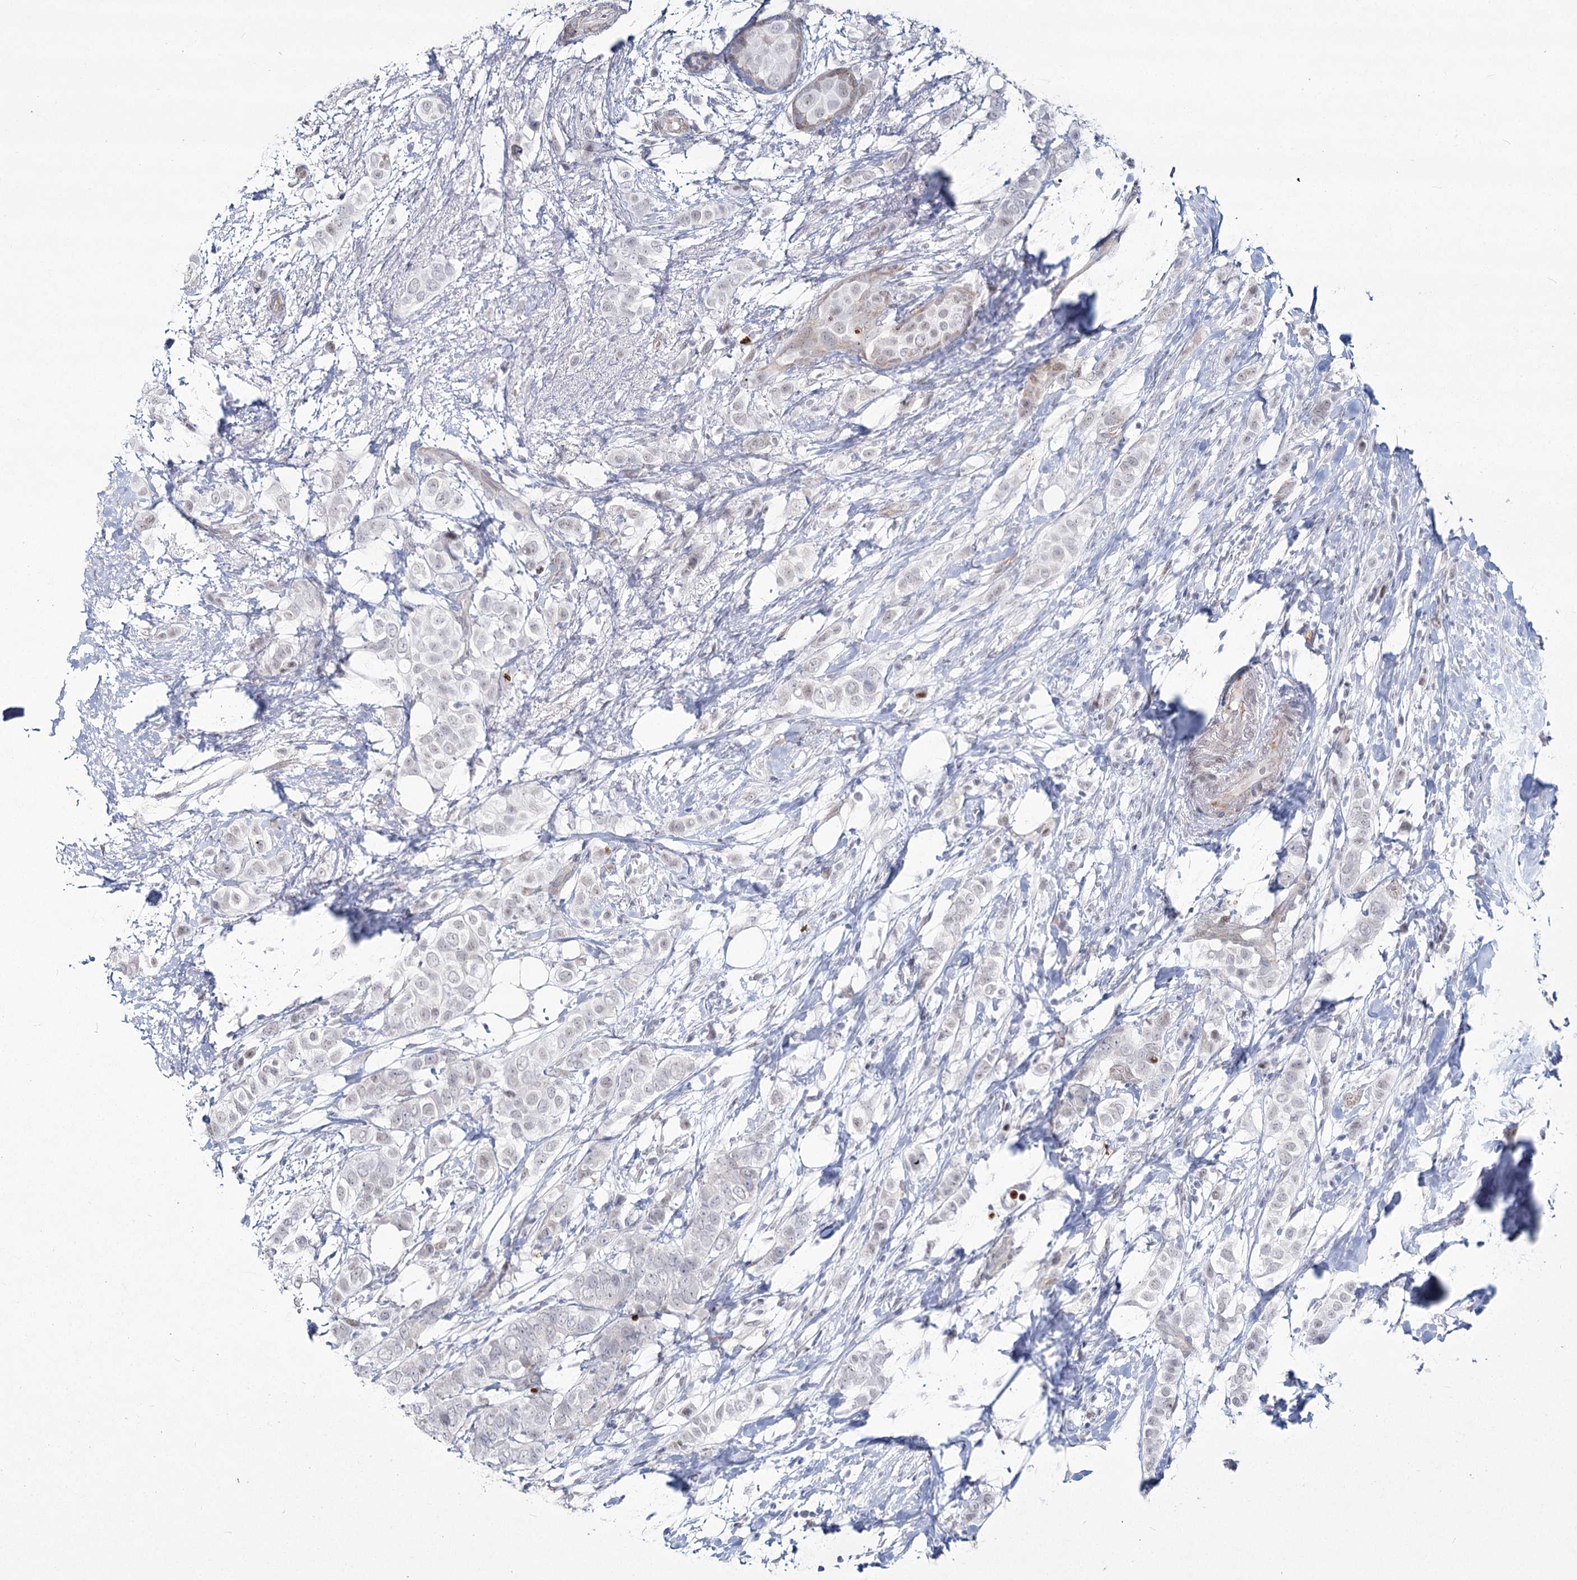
{"staining": {"intensity": "negative", "quantity": "none", "location": "none"}, "tissue": "breast cancer", "cell_type": "Tumor cells", "image_type": "cancer", "snomed": [{"axis": "morphology", "description": "Lobular carcinoma"}, {"axis": "topography", "description": "Breast"}], "caption": "Human breast cancer stained for a protein using immunohistochemistry (IHC) demonstrates no staining in tumor cells.", "gene": "YBX3", "patient": {"sex": "female", "age": 51}}